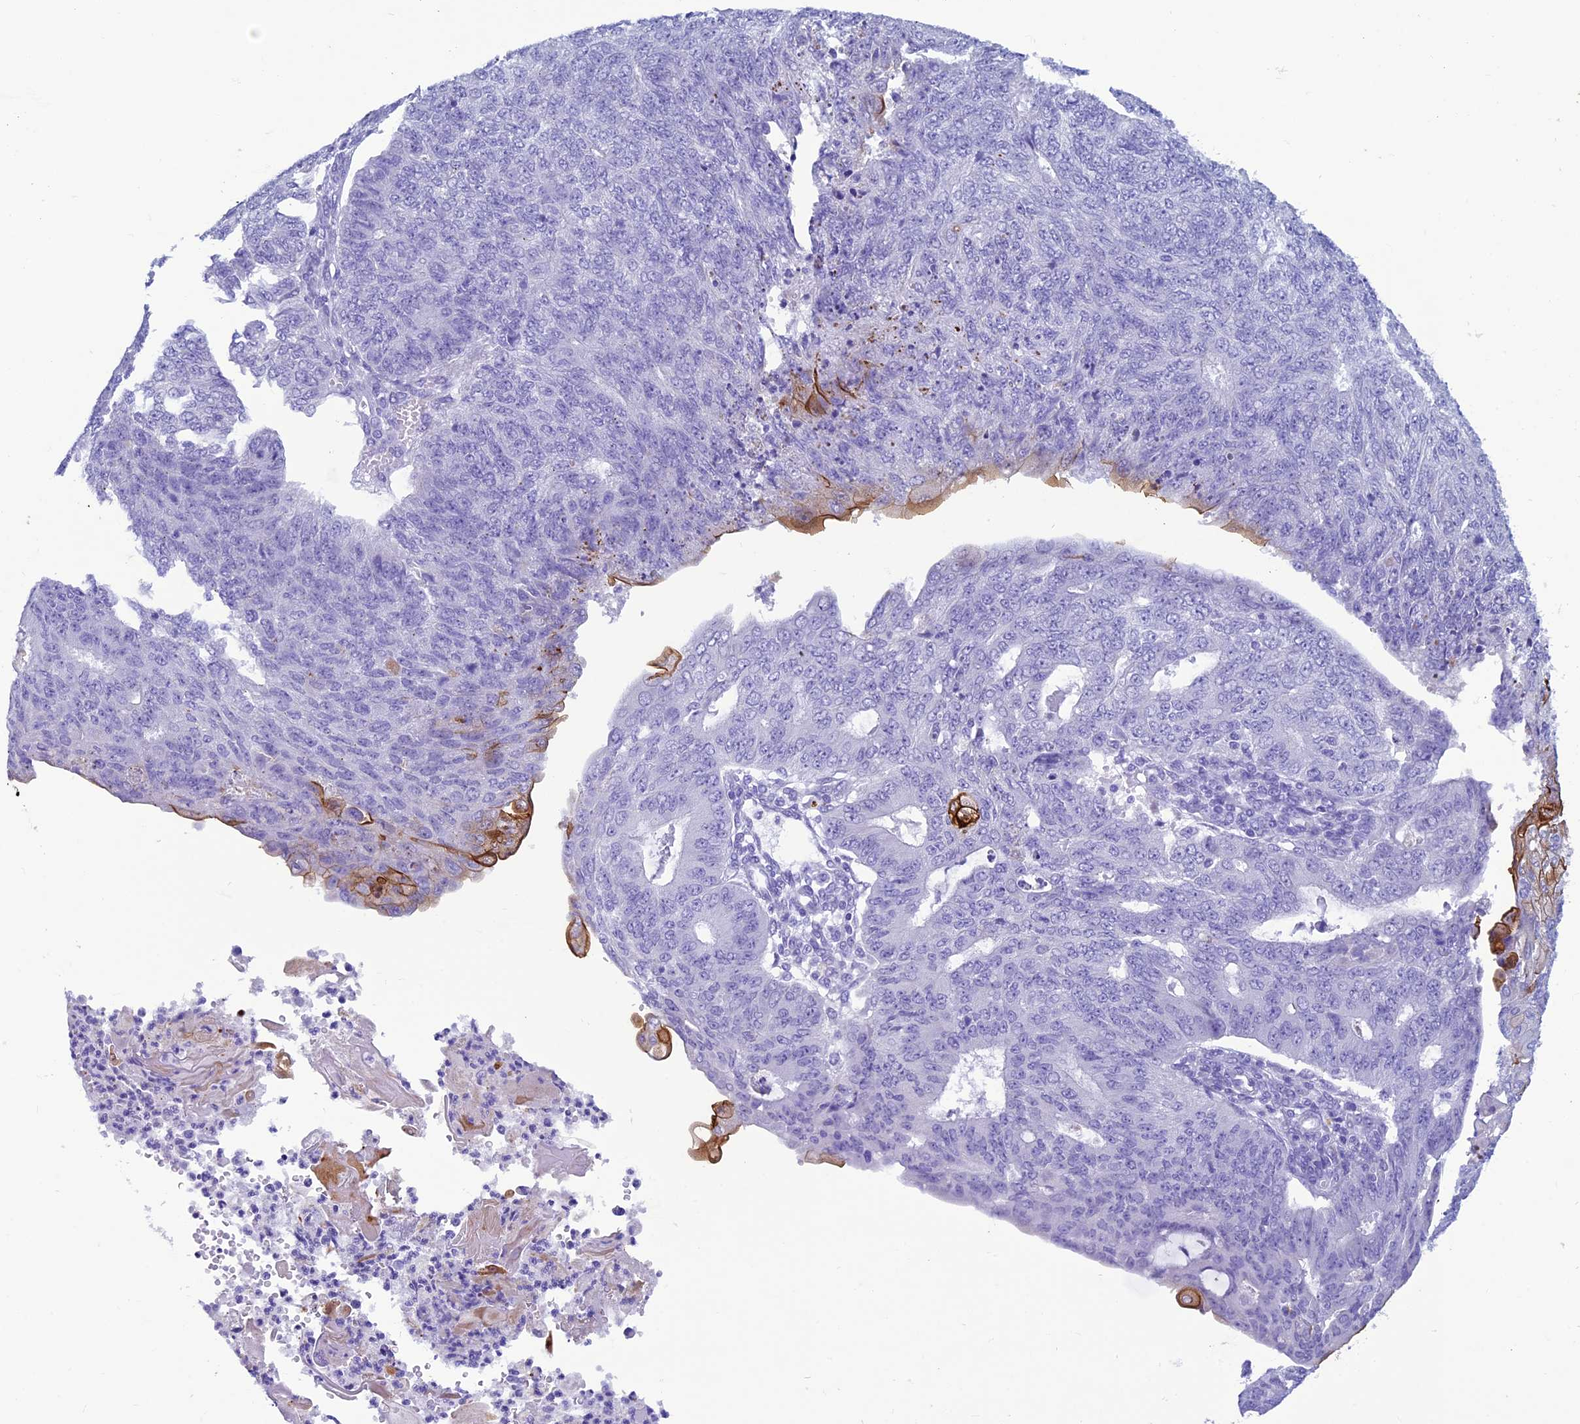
{"staining": {"intensity": "strong", "quantity": "<25%", "location": "cytoplasmic/membranous"}, "tissue": "endometrial cancer", "cell_type": "Tumor cells", "image_type": "cancer", "snomed": [{"axis": "morphology", "description": "Adenocarcinoma, NOS"}, {"axis": "topography", "description": "Endometrium"}], "caption": "Tumor cells reveal medium levels of strong cytoplasmic/membranous staining in about <25% of cells in human endometrial adenocarcinoma.", "gene": "SCEL", "patient": {"sex": "female", "age": 32}}